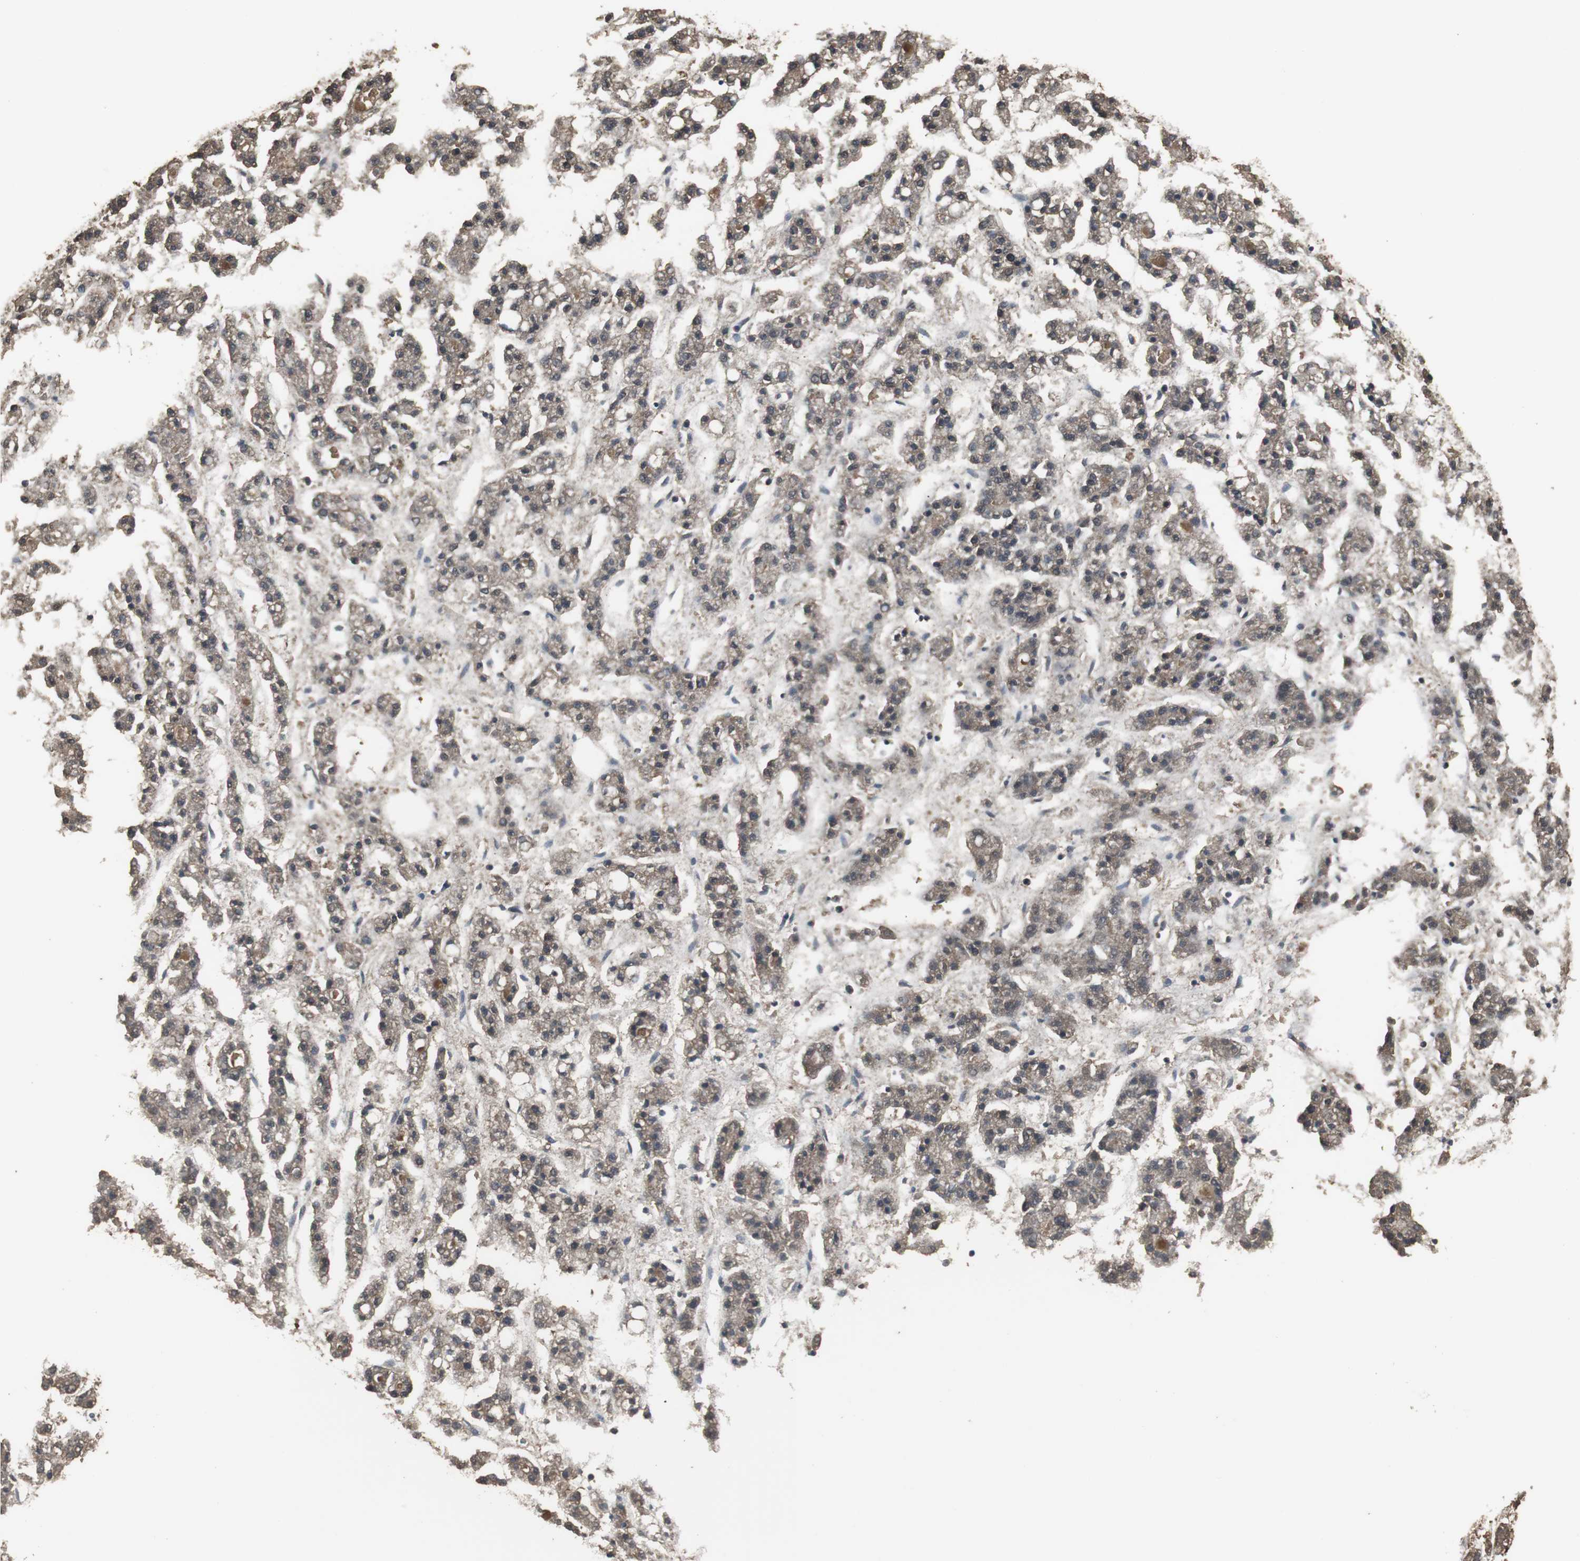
{"staining": {"intensity": "weak", "quantity": "25%-75%", "location": "cytoplasmic/membranous"}, "tissue": "liver cancer", "cell_type": "Tumor cells", "image_type": "cancer", "snomed": [{"axis": "morphology", "description": "Carcinoma, Hepatocellular, NOS"}, {"axis": "topography", "description": "Liver"}], "caption": "Liver cancer (hepatocellular carcinoma) stained with a brown dye demonstrates weak cytoplasmic/membranous positive staining in approximately 25%-75% of tumor cells.", "gene": "HPRT1", "patient": {"sex": "male", "age": 70}}